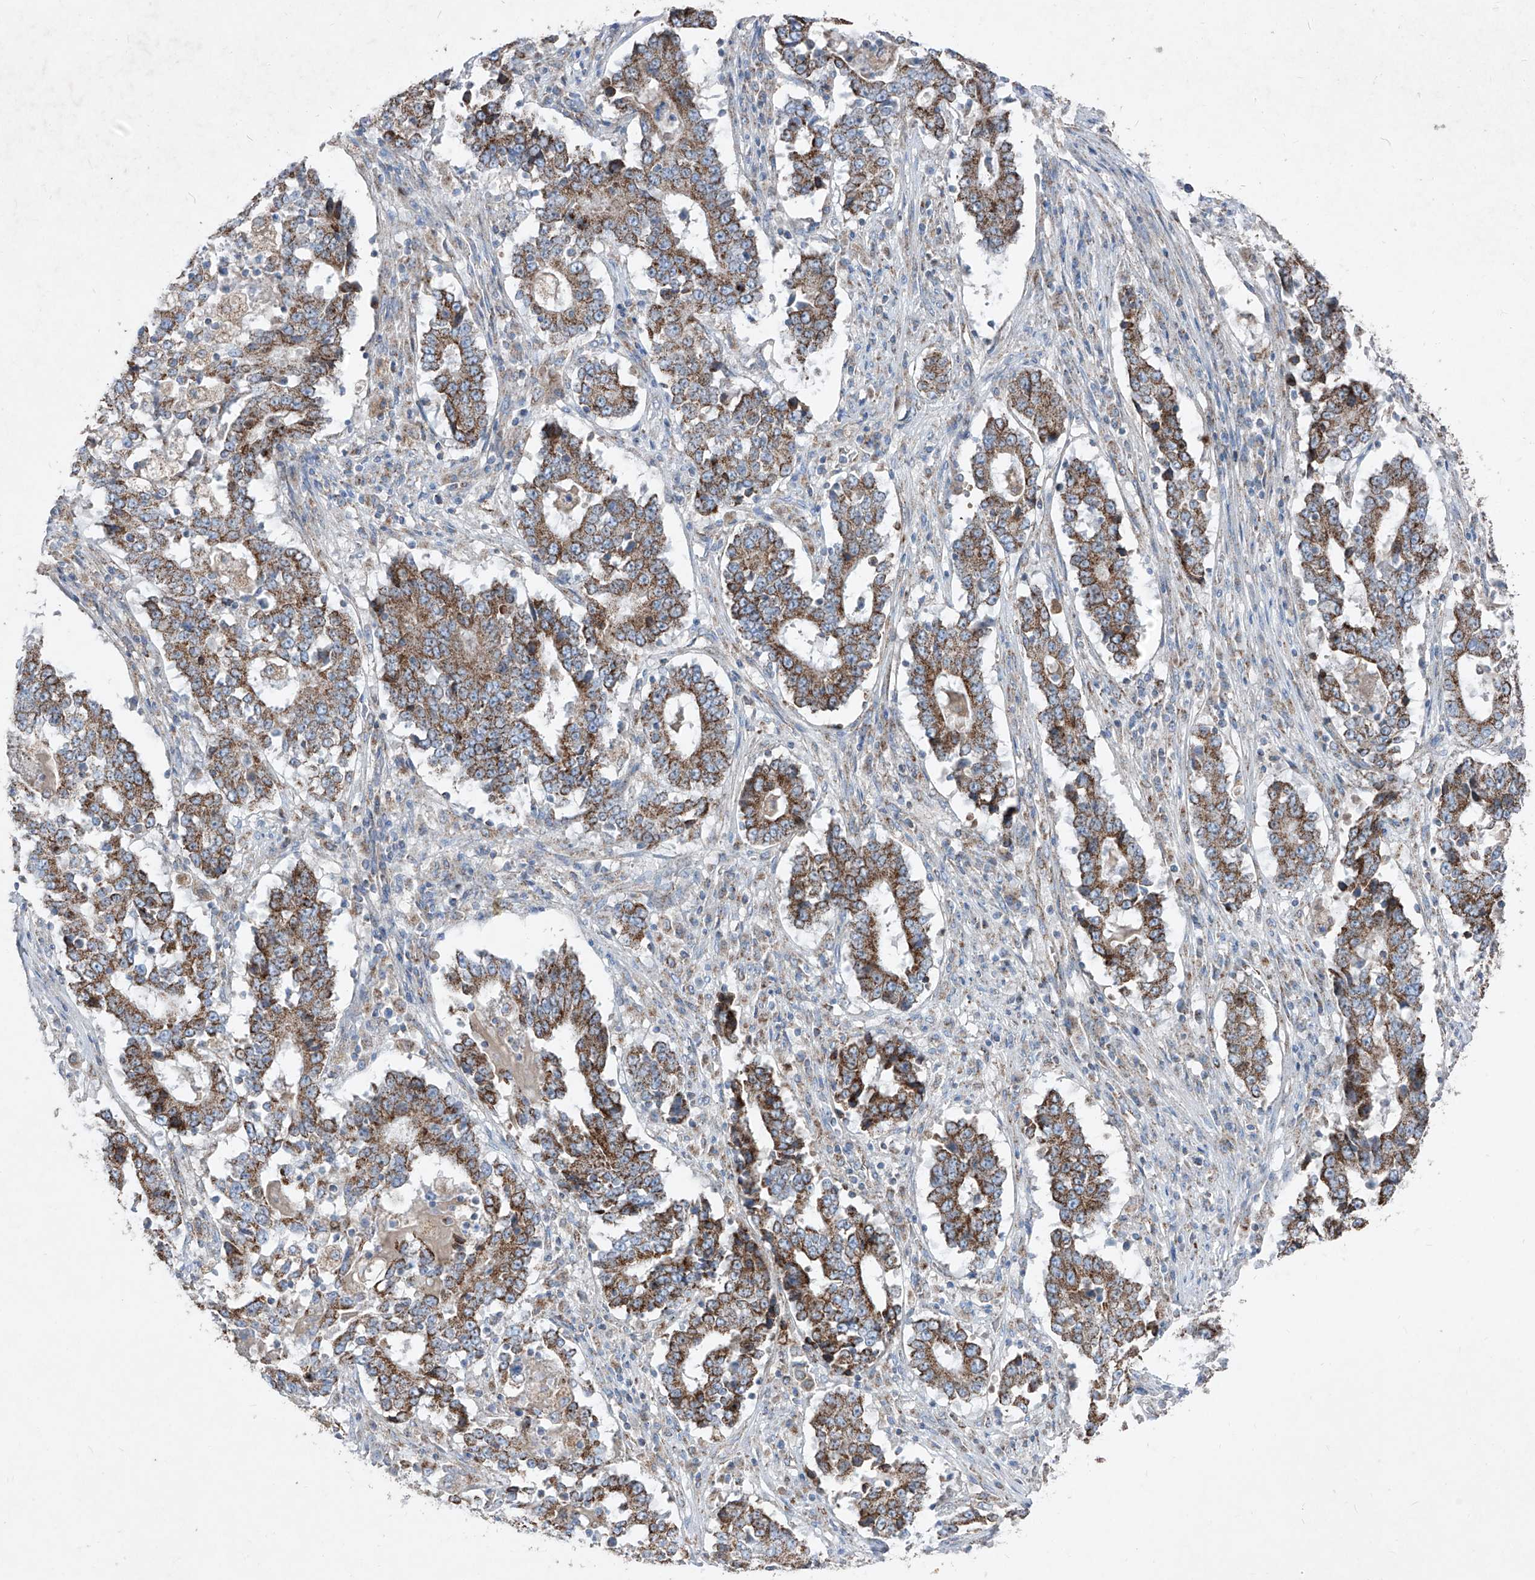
{"staining": {"intensity": "moderate", "quantity": ">75%", "location": "cytoplasmic/membranous"}, "tissue": "stomach cancer", "cell_type": "Tumor cells", "image_type": "cancer", "snomed": [{"axis": "morphology", "description": "Adenocarcinoma, NOS"}, {"axis": "topography", "description": "Stomach"}], "caption": "A photomicrograph of human adenocarcinoma (stomach) stained for a protein exhibits moderate cytoplasmic/membranous brown staining in tumor cells.", "gene": "ABCD3", "patient": {"sex": "male", "age": 59}}